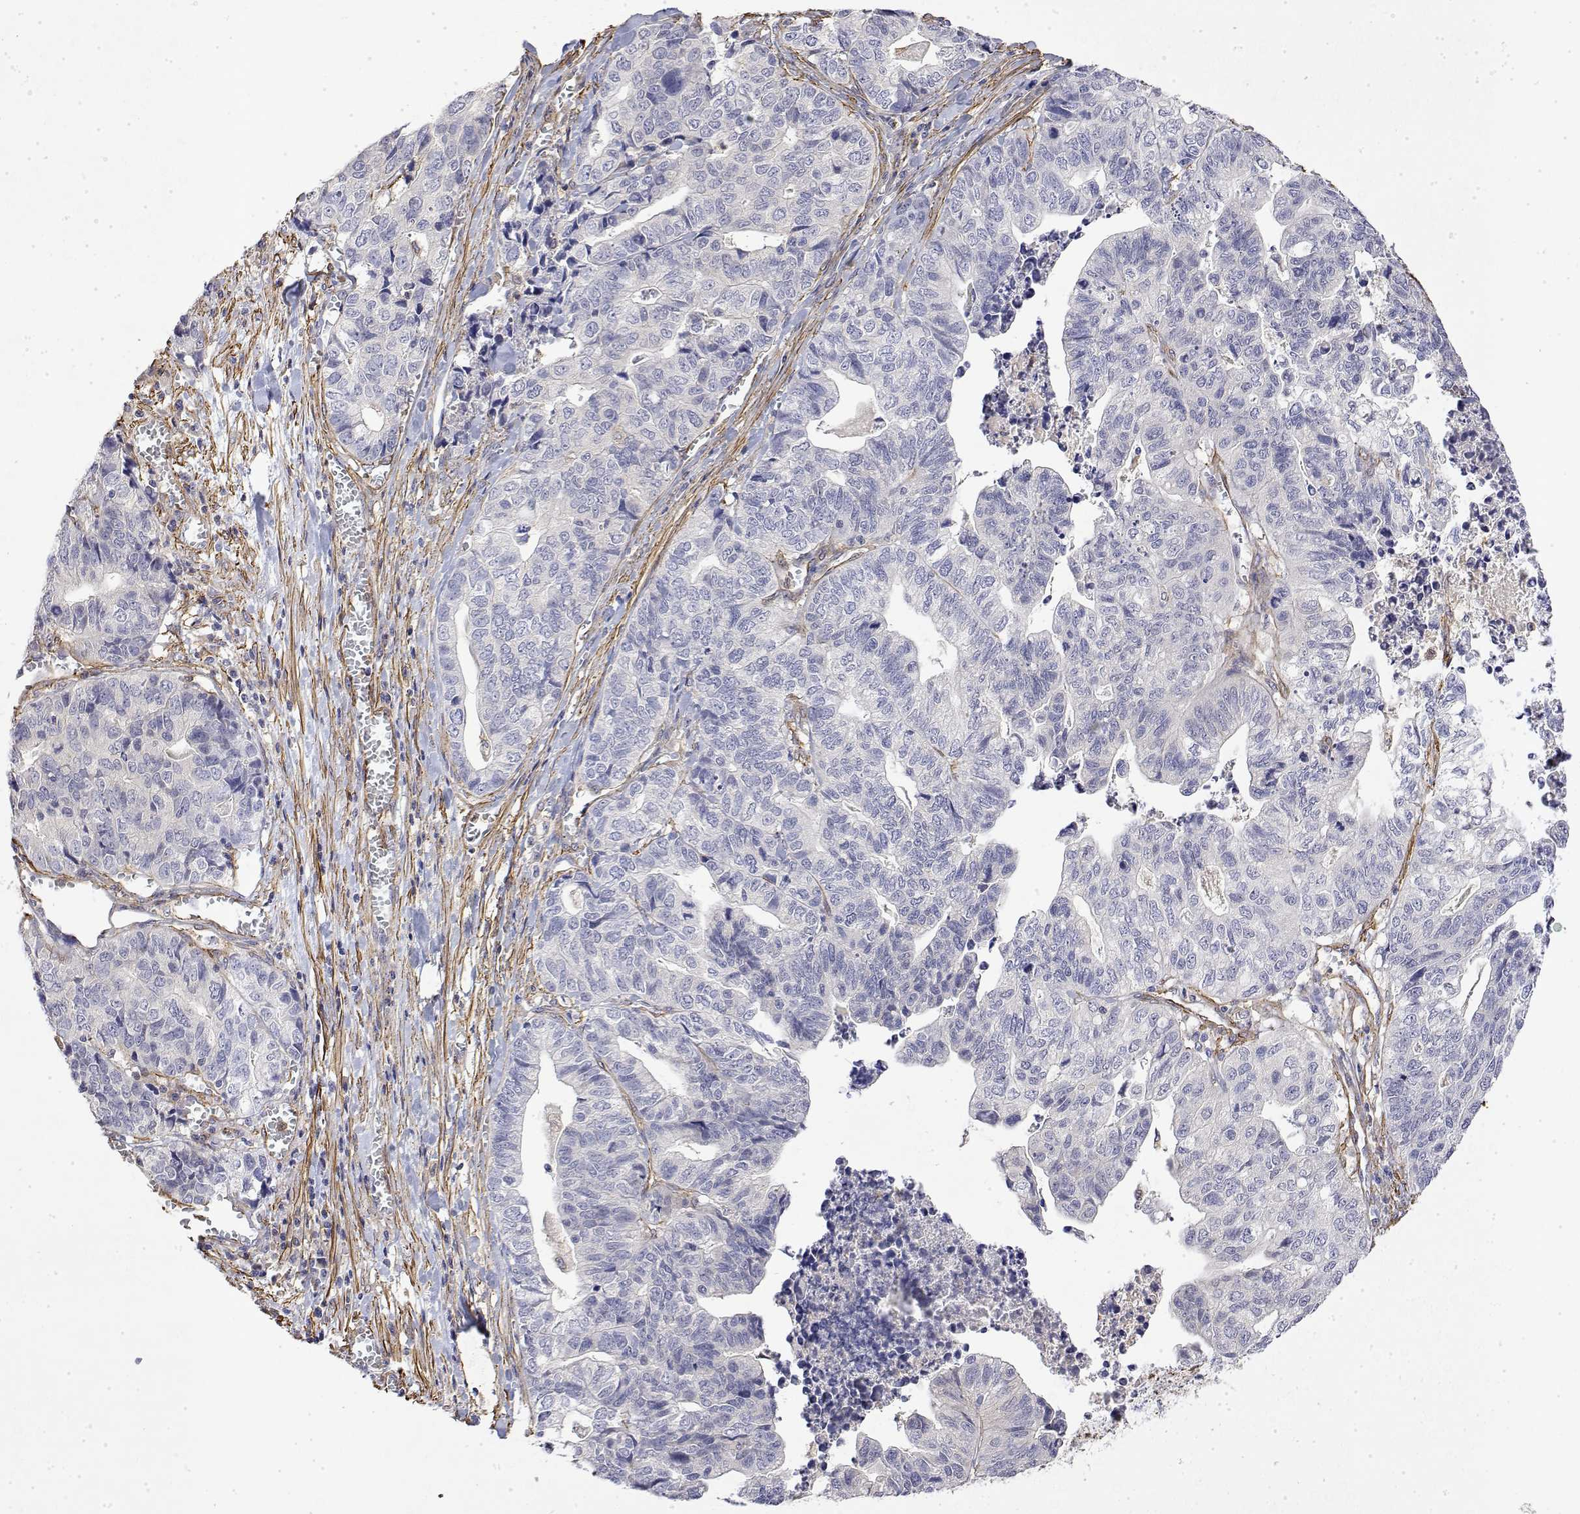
{"staining": {"intensity": "negative", "quantity": "none", "location": "none"}, "tissue": "stomach cancer", "cell_type": "Tumor cells", "image_type": "cancer", "snomed": [{"axis": "morphology", "description": "Adenocarcinoma, NOS"}, {"axis": "topography", "description": "Stomach, upper"}], "caption": "Immunohistochemistry histopathology image of human adenocarcinoma (stomach) stained for a protein (brown), which shows no staining in tumor cells.", "gene": "SOWAHD", "patient": {"sex": "female", "age": 67}}